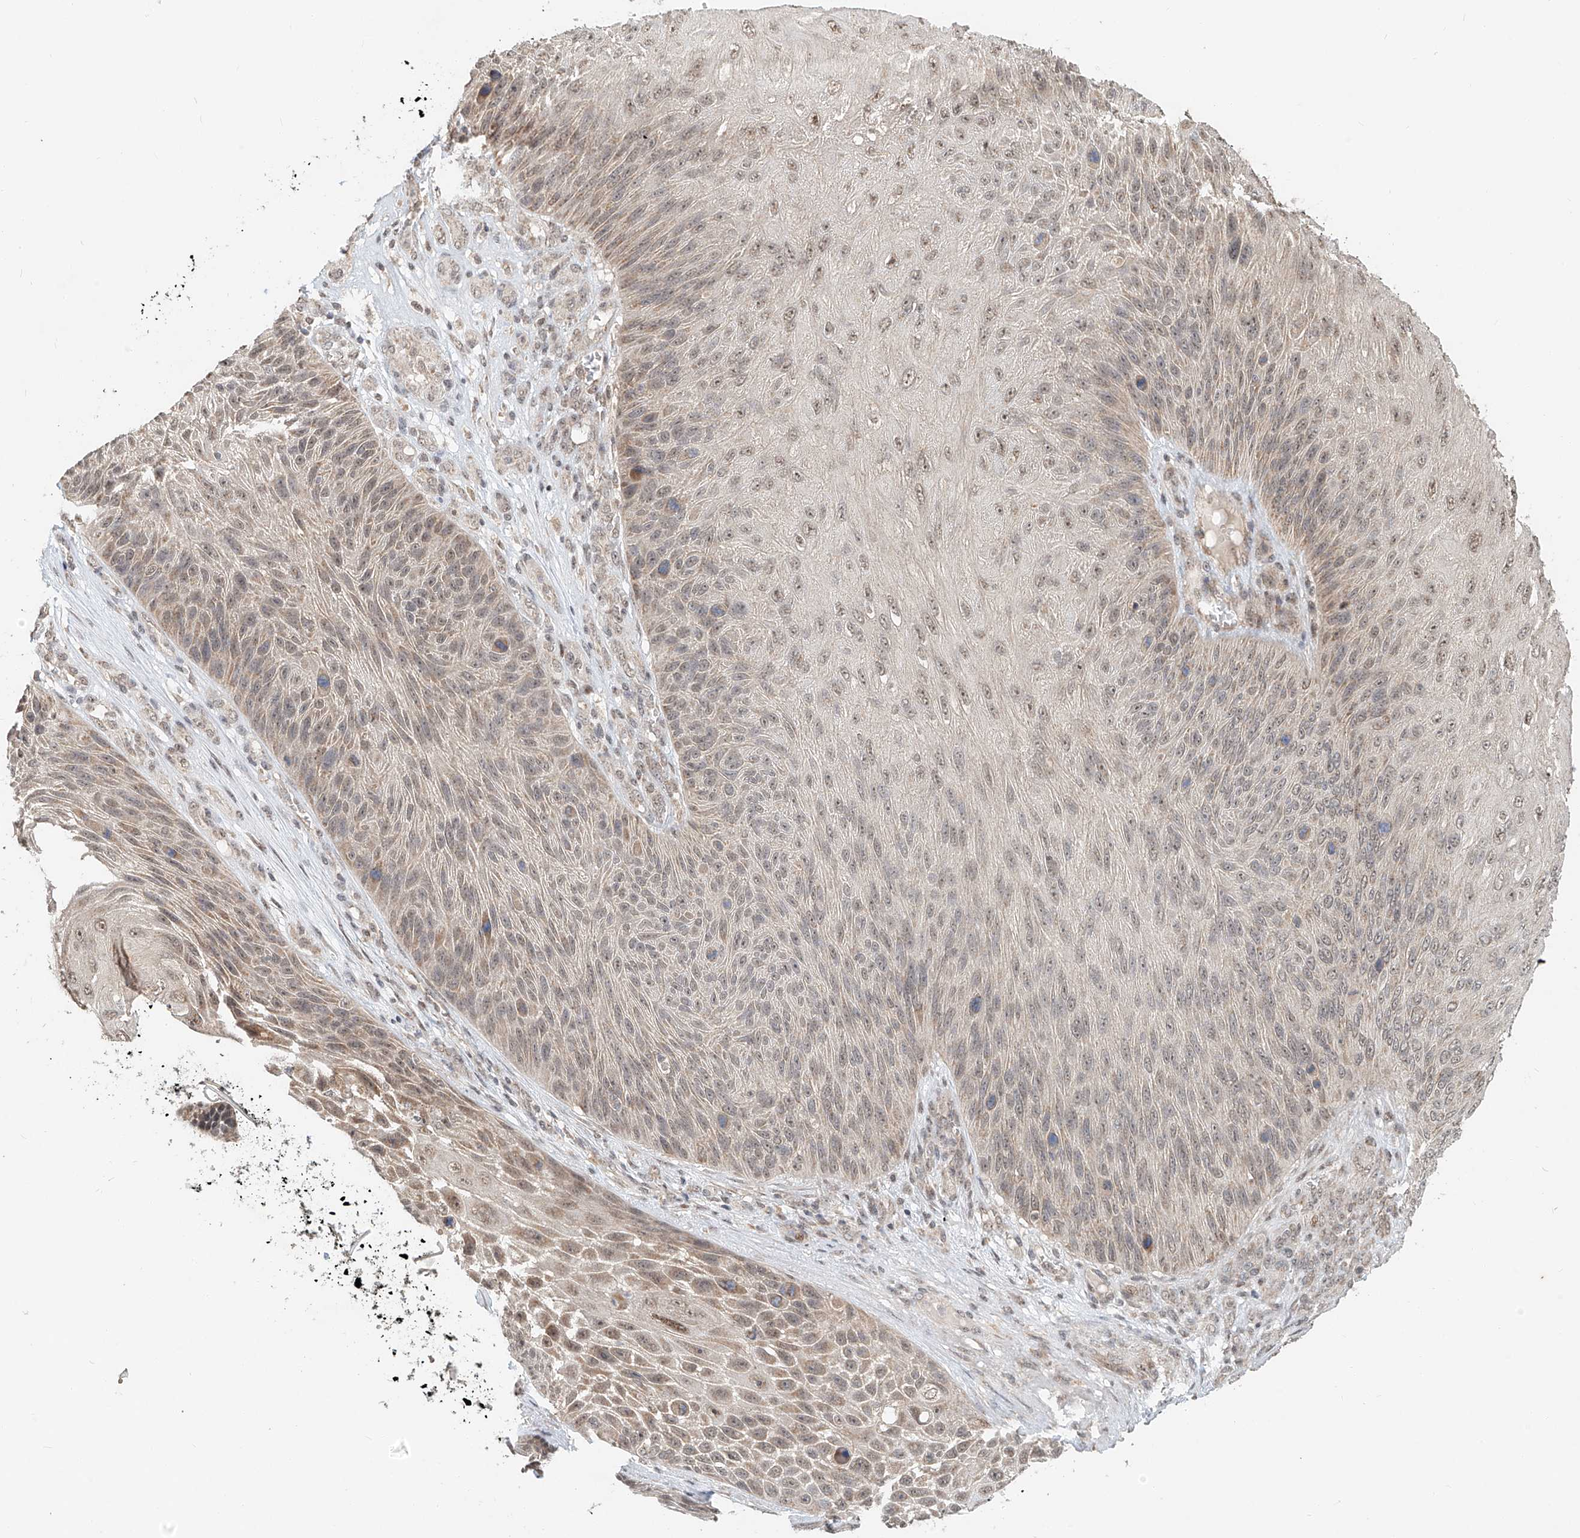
{"staining": {"intensity": "weak", "quantity": "<25%", "location": "cytoplasmic/membranous"}, "tissue": "skin cancer", "cell_type": "Tumor cells", "image_type": "cancer", "snomed": [{"axis": "morphology", "description": "Squamous cell carcinoma, NOS"}, {"axis": "topography", "description": "Skin"}], "caption": "IHC image of neoplastic tissue: human skin cancer (squamous cell carcinoma) stained with DAB (3,3'-diaminobenzidine) displays no significant protein positivity in tumor cells.", "gene": "SYTL3", "patient": {"sex": "female", "age": 88}}